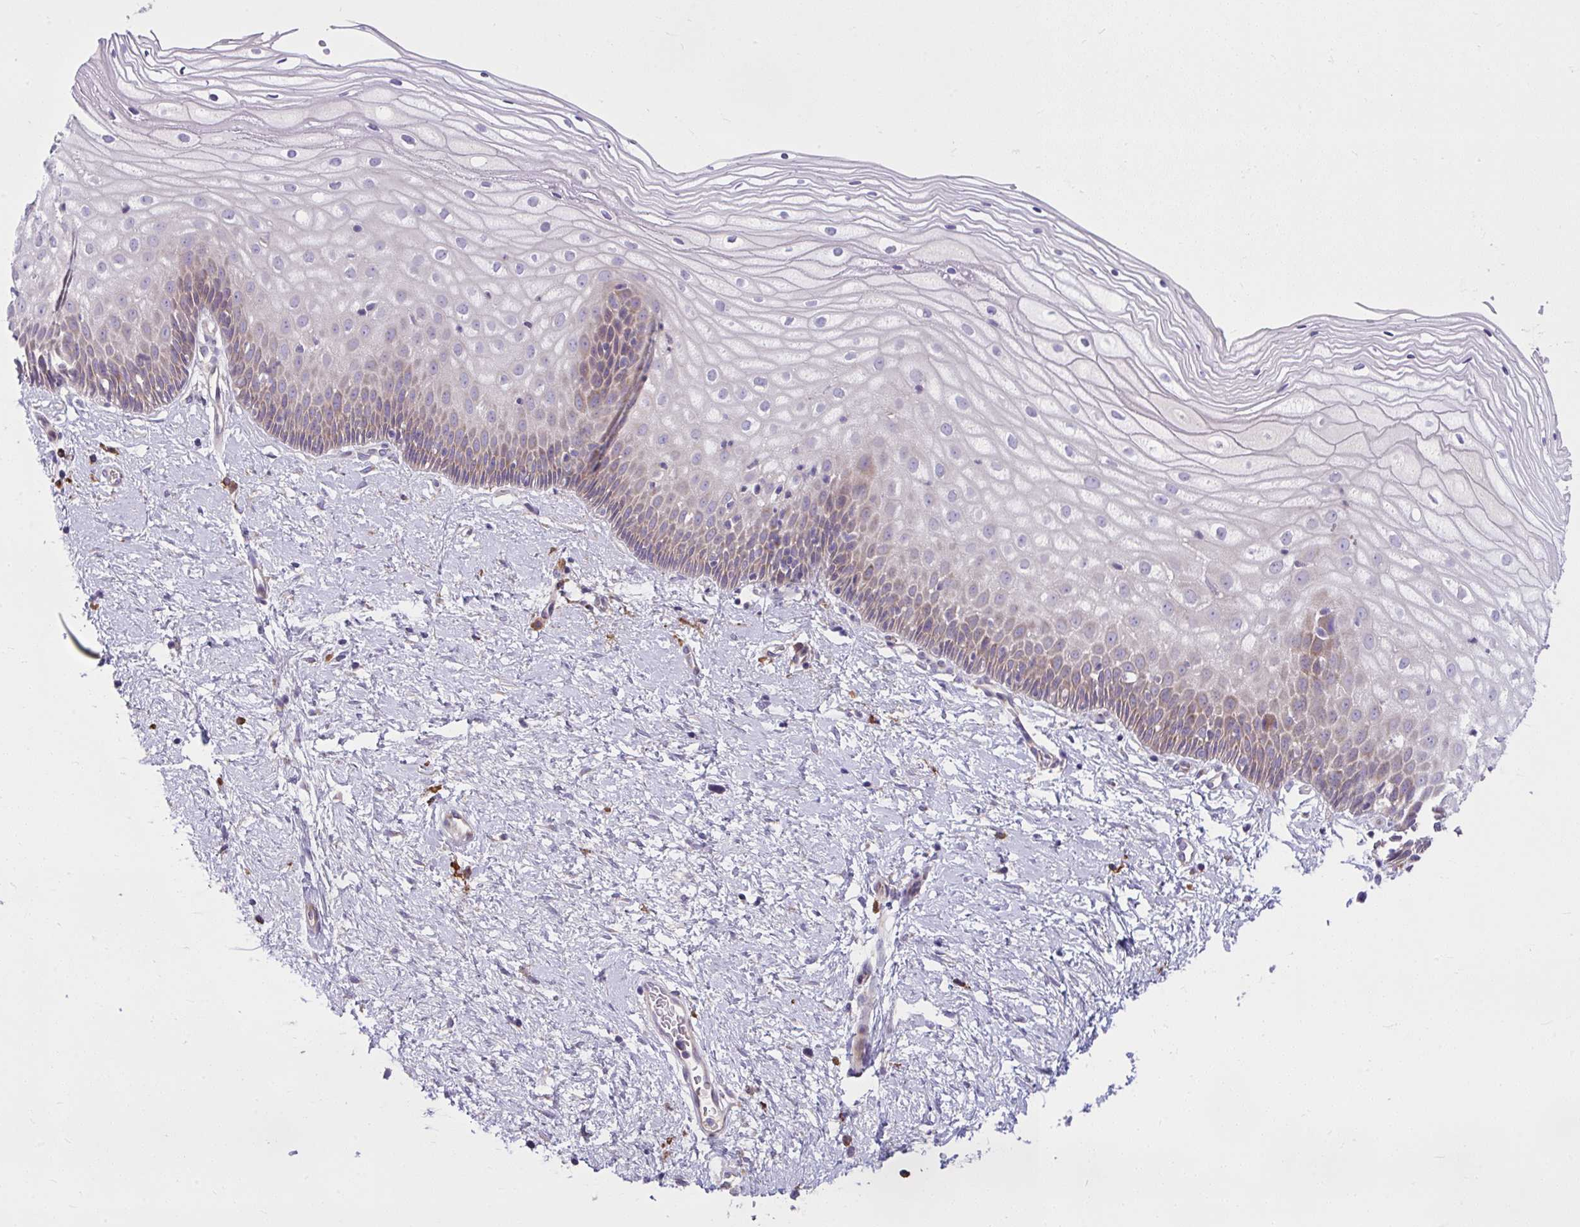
{"staining": {"intensity": "negative", "quantity": "none", "location": "none"}, "tissue": "cervix", "cell_type": "Glandular cells", "image_type": "normal", "snomed": [{"axis": "morphology", "description": "Normal tissue, NOS"}, {"axis": "topography", "description": "Cervix"}], "caption": "IHC of benign cervix exhibits no staining in glandular cells.", "gene": "PIGZ", "patient": {"sex": "female", "age": 36}}